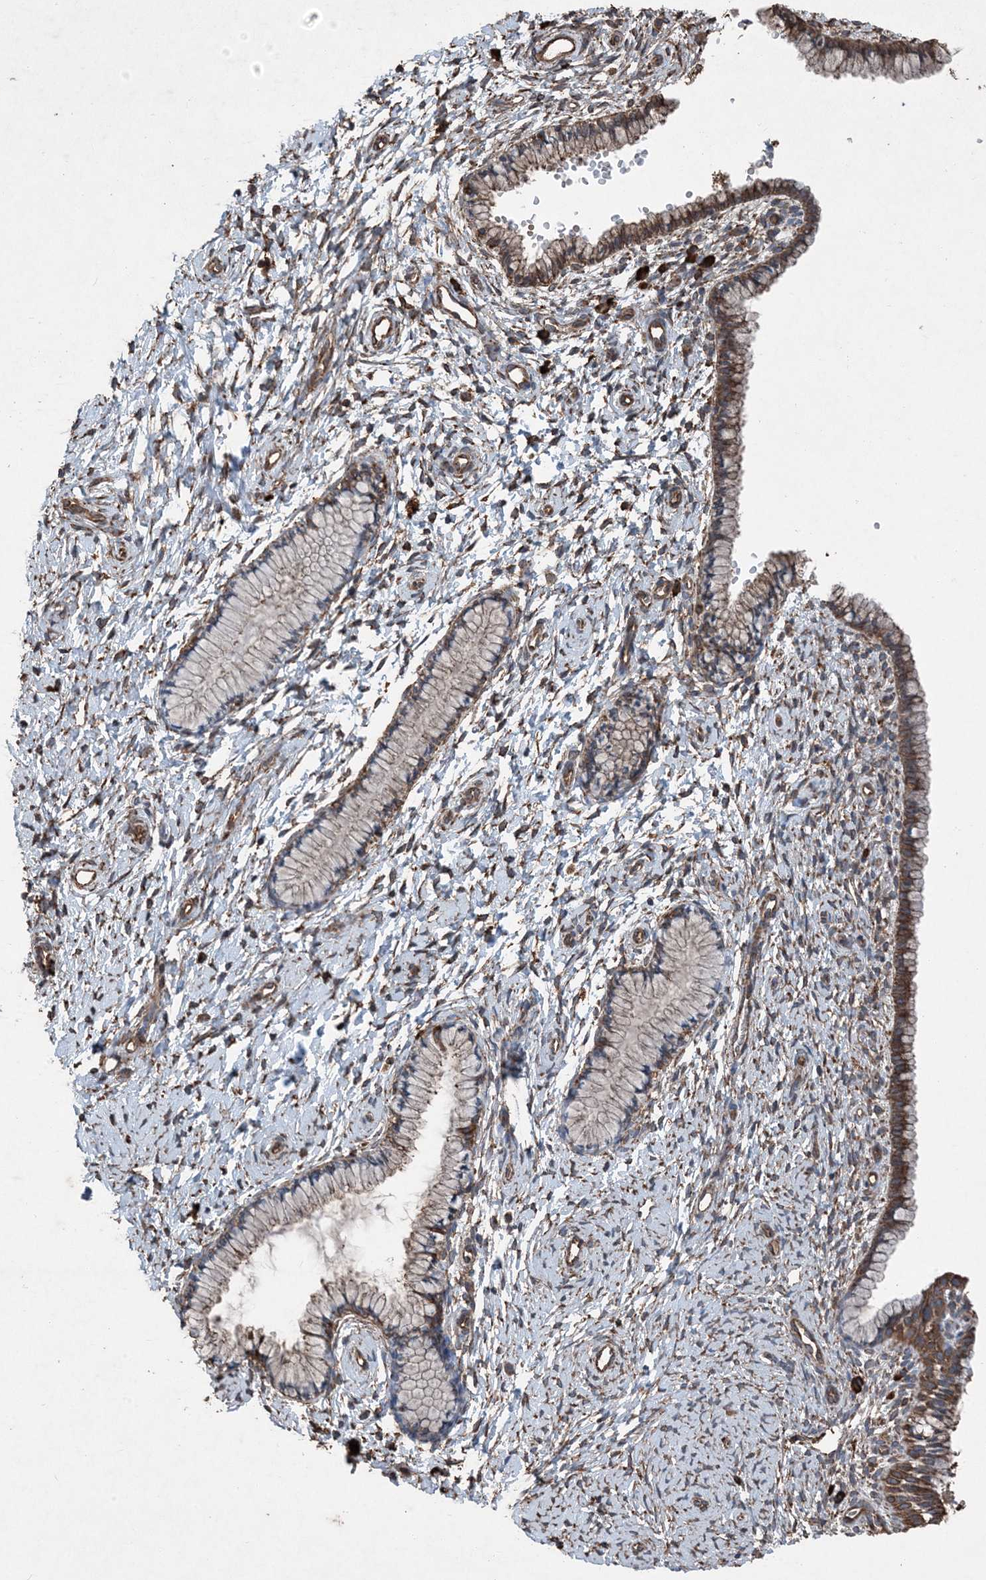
{"staining": {"intensity": "moderate", "quantity": "25%-75%", "location": "cytoplasmic/membranous"}, "tissue": "cervix", "cell_type": "Glandular cells", "image_type": "normal", "snomed": [{"axis": "morphology", "description": "Normal tissue, NOS"}, {"axis": "topography", "description": "Cervix"}], "caption": "High-magnification brightfield microscopy of unremarkable cervix stained with DAB (3,3'-diaminobenzidine) (brown) and counterstained with hematoxylin (blue). glandular cells exhibit moderate cytoplasmic/membranous positivity is present in approximately25%-75% of cells.", "gene": "PDIA6", "patient": {"sex": "female", "age": 33}}